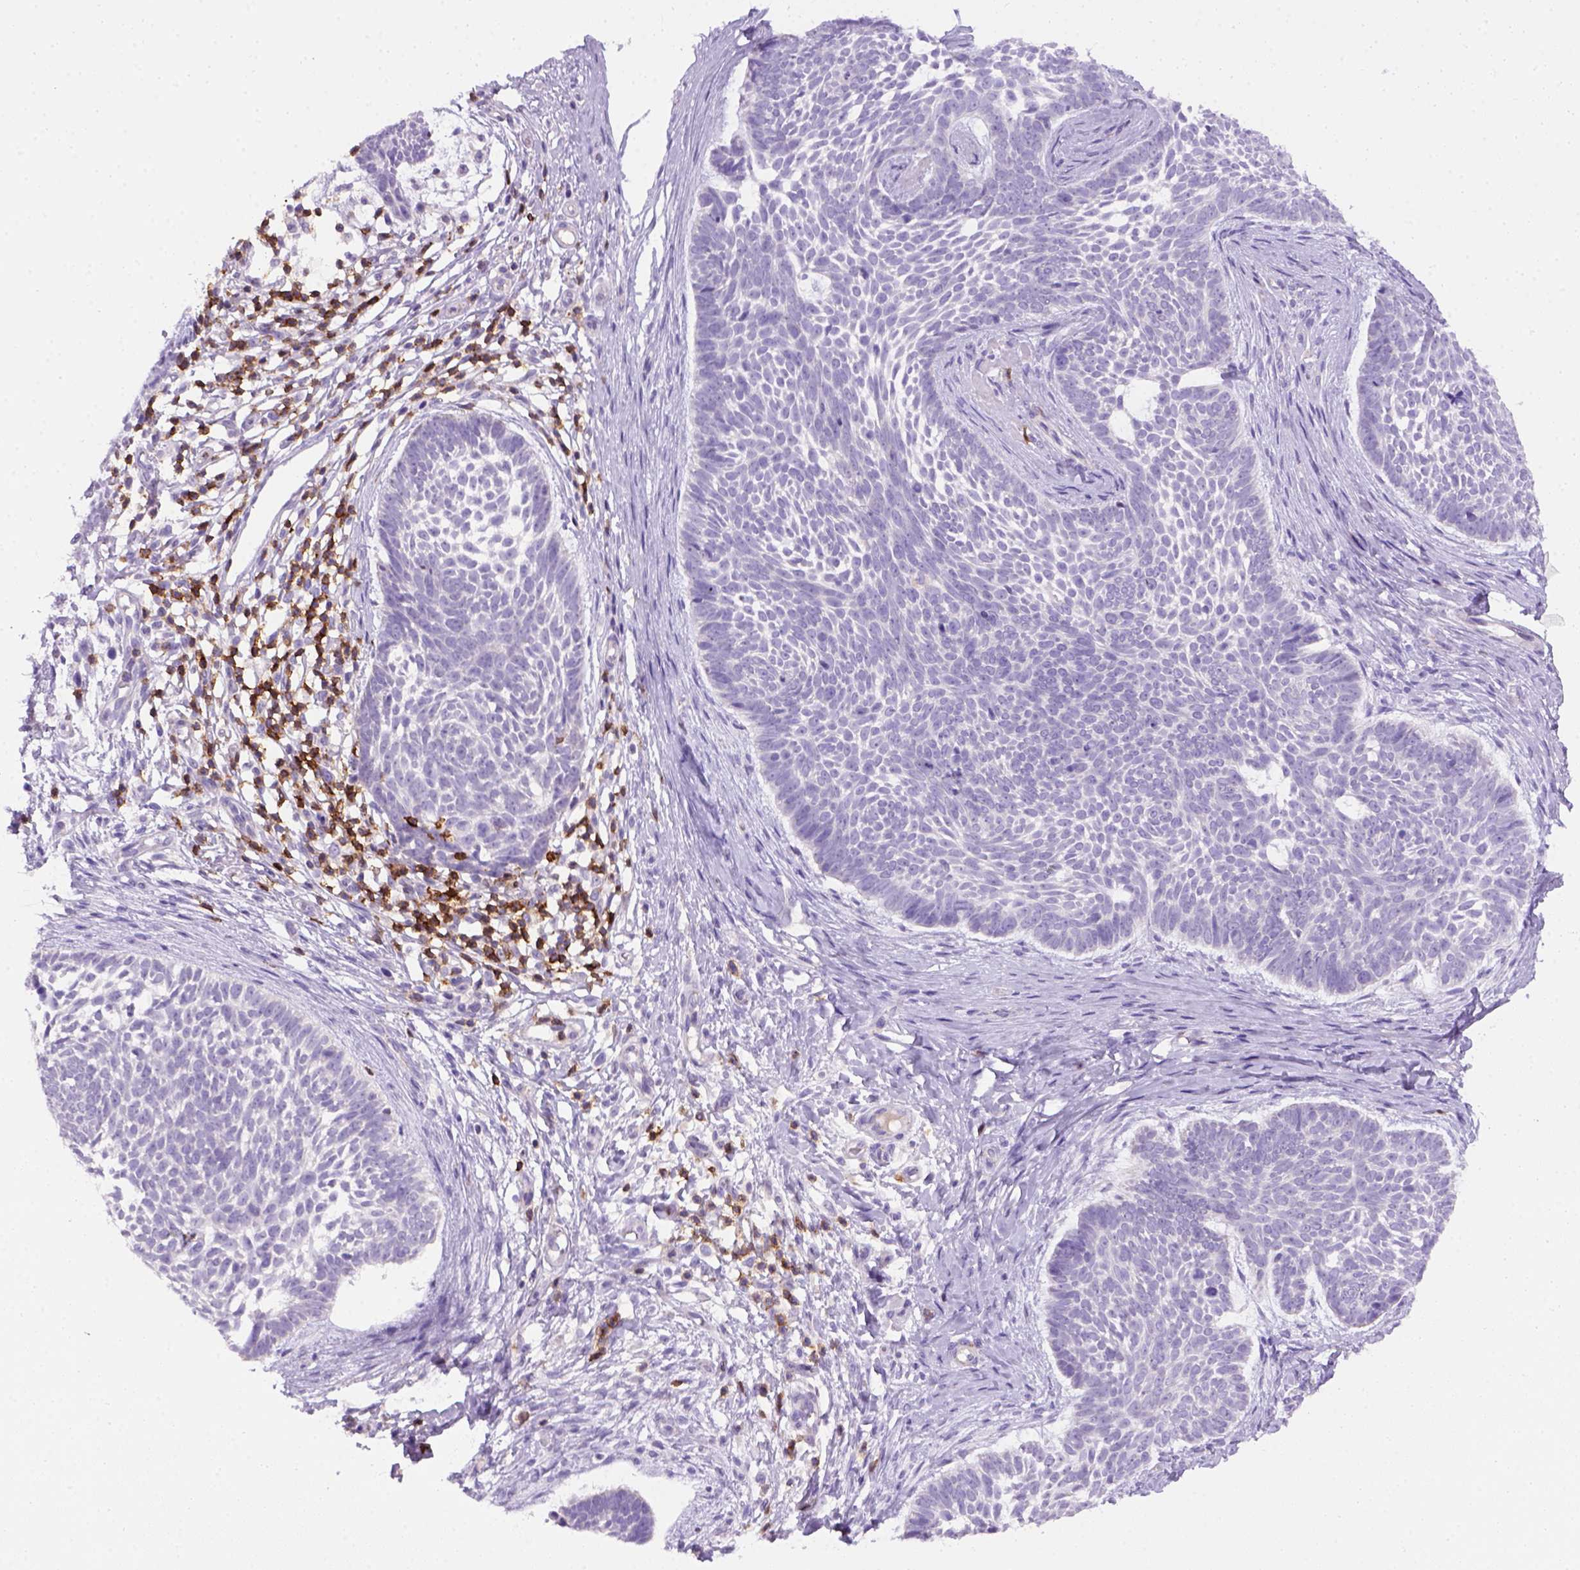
{"staining": {"intensity": "negative", "quantity": "none", "location": "none"}, "tissue": "skin cancer", "cell_type": "Tumor cells", "image_type": "cancer", "snomed": [{"axis": "morphology", "description": "Basal cell carcinoma"}, {"axis": "topography", "description": "Skin"}], "caption": "Immunohistochemistry histopathology image of skin basal cell carcinoma stained for a protein (brown), which displays no expression in tumor cells.", "gene": "CD3E", "patient": {"sex": "male", "age": 85}}